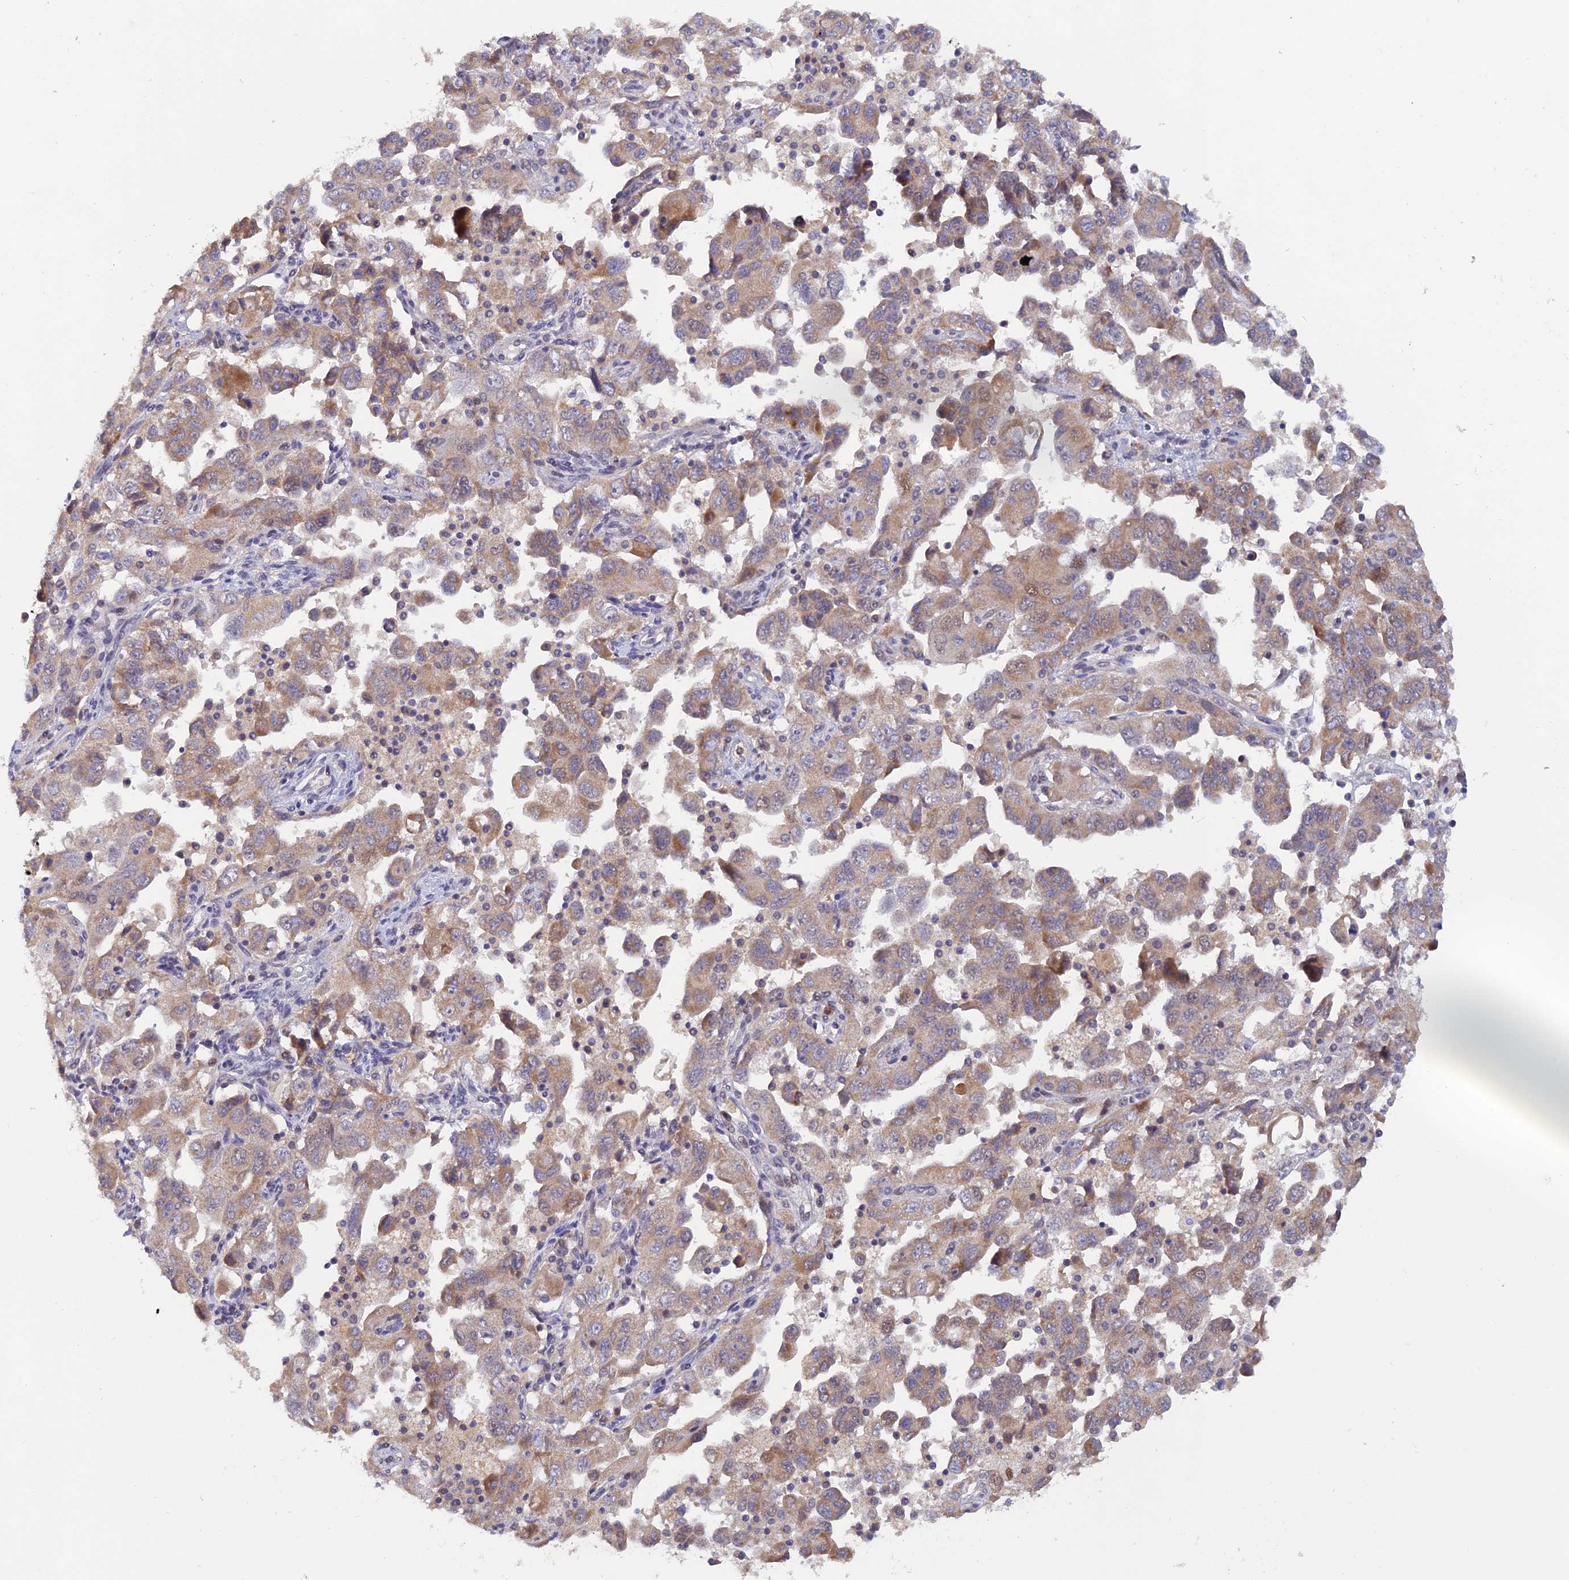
{"staining": {"intensity": "weak", "quantity": ">75%", "location": "cytoplasmic/membranous,nuclear"}, "tissue": "ovarian cancer", "cell_type": "Tumor cells", "image_type": "cancer", "snomed": [{"axis": "morphology", "description": "Carcinoma, NOS"}, {"axis": "morphology", "description": "Cystadenocarcinoma, serous, NOS"}, {"axis": "topography", "description": "Ovary"}], "caption": "Immunohistochemical staining of ovarian serous cystadenocarcinoma shows low levels of weak cytoplasmic/membranous and nuclear protein expression in approximately >75% of tumor cells.", "gene": "FASTKD5", "patient": {"sex": "female", "age": 69}}